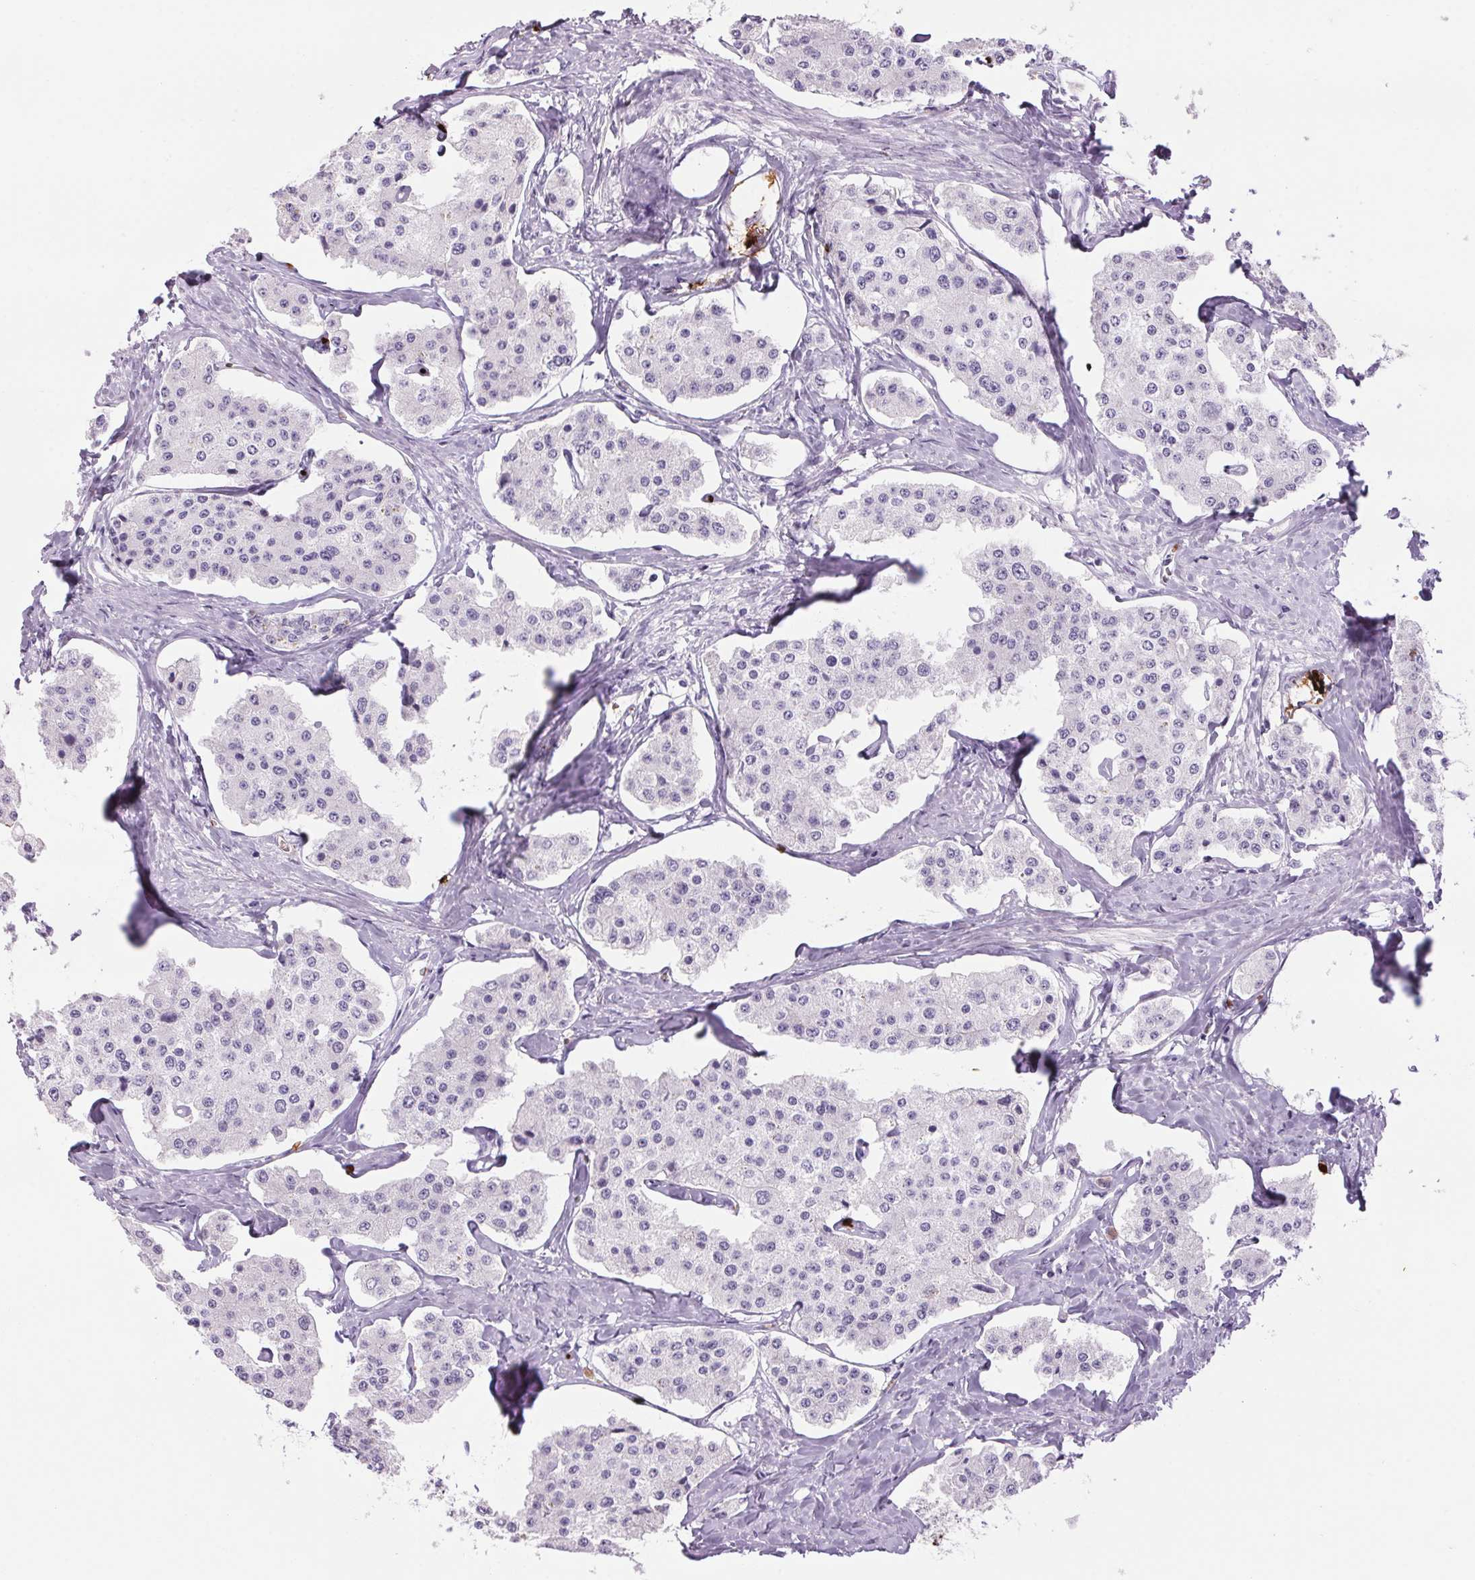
{"staining": {"intensity": "negative", "quantity": "none", "location": "none"}, "tissue": "carcinoid", "cell_type": "Tumor cells", "image_type": "cancer", "snomed": [{"axis": "morphology", "description": "Carcinoid, malignant, NOS"}, {"axis": "topography", "description": "Small intestine"}], "caption": "Histopathology image shows no significant protein expression in tumor cells of malignant carcinoid.", "gene": "HBQ1", "patient": {"sex": "female", "age": 65}}